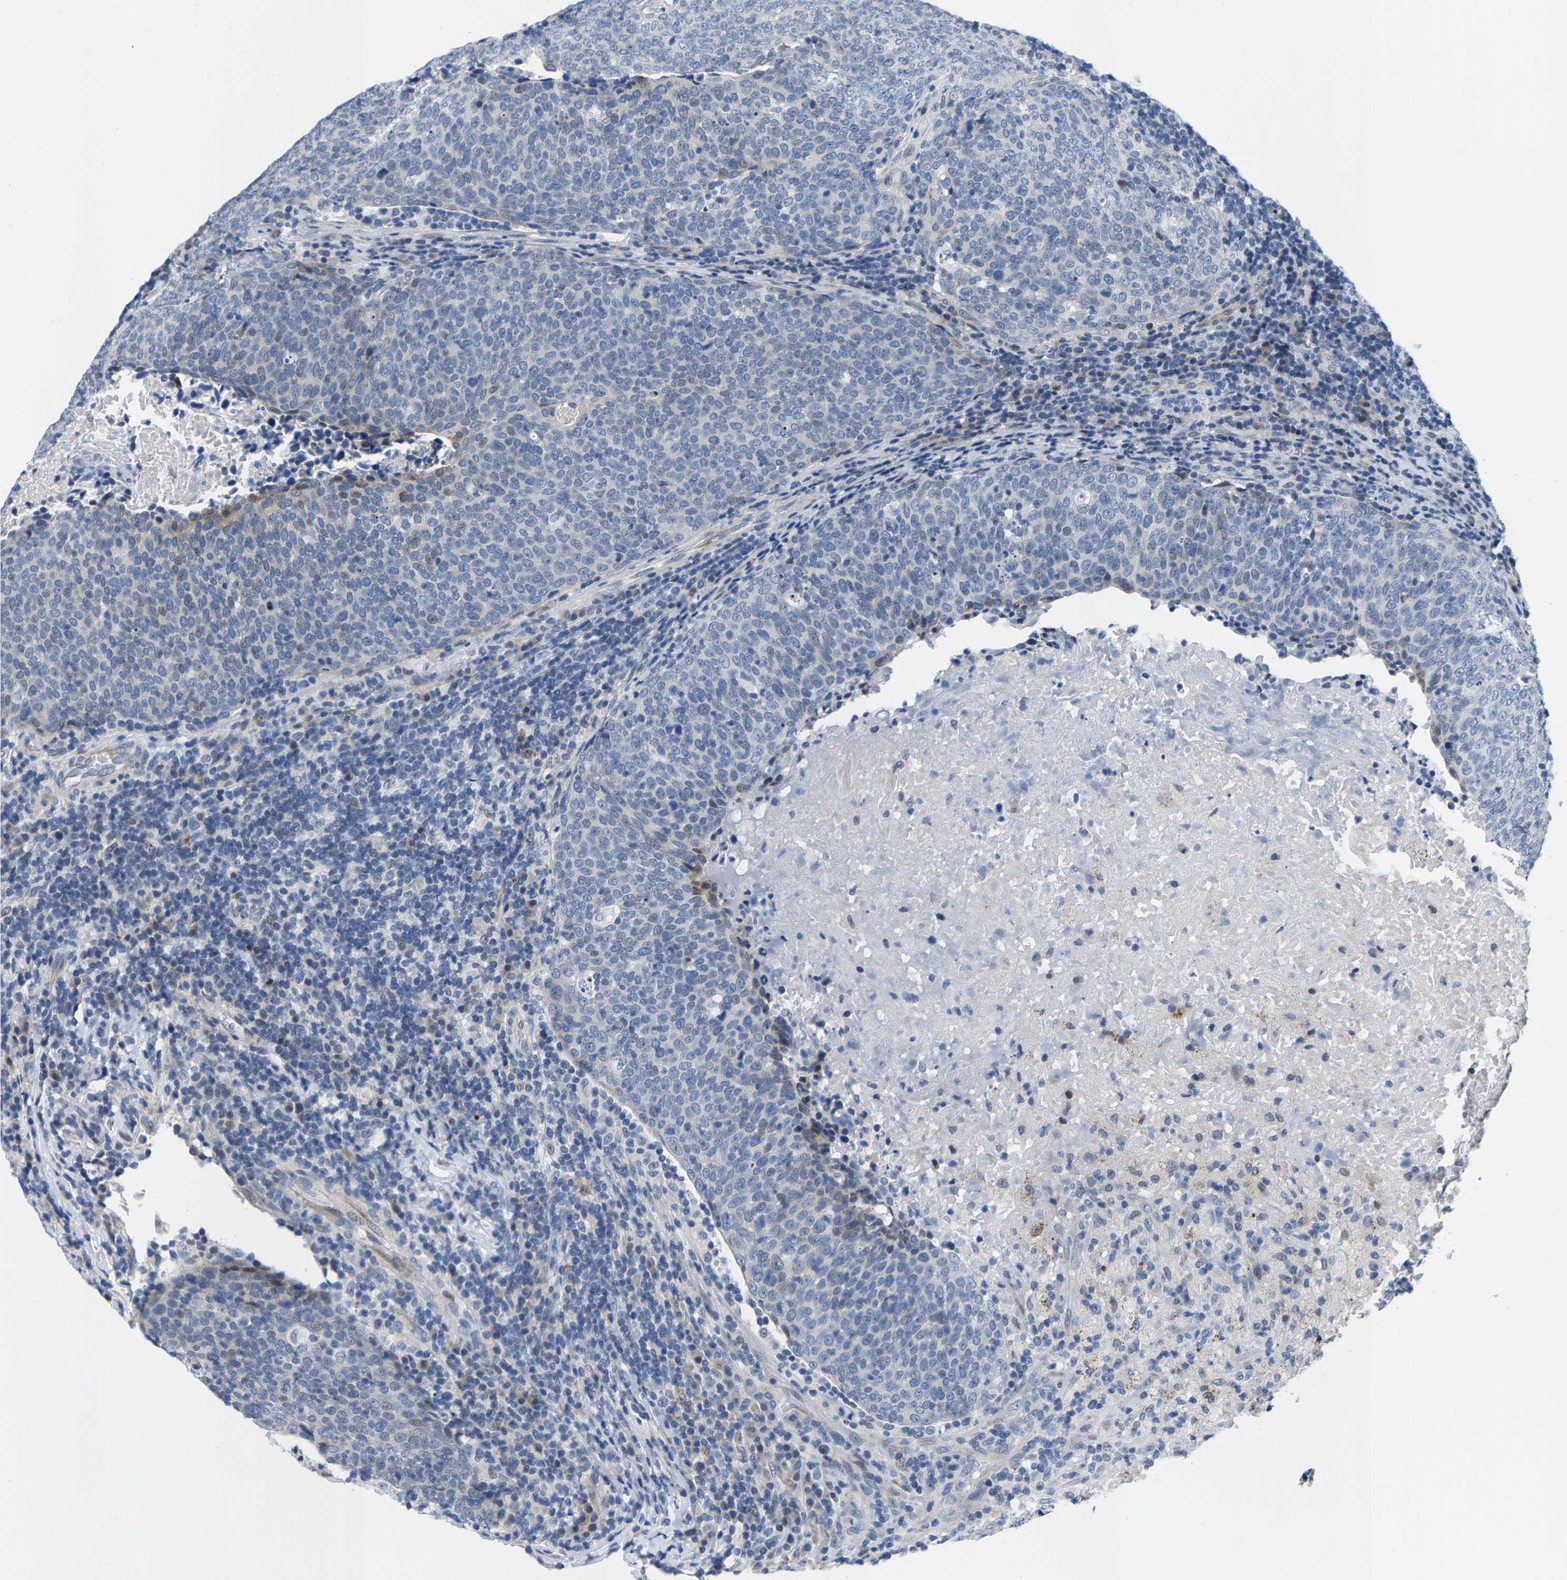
{"staining": {"intensity": "negative", "quantity": "none", "location": "none"}, "tissue": "head and neck cancer", "cell_type": "Tumor cells", "image_type": "cancer", "snomed": [{"axis": "morphology", "description": "Squamous cell carcinoma, NOS"}, {"axis": "morphology", "description": "Squamous cell carcinoma, metastatic, NOS"}, {"axis": "topography", "description": "Lymph node"}, {"axis": "topography", "description": "Head-Neck"}], "caption": "Immunohistochemistry of human head and neck cancer (squamous cell carcinoma) shows no positivity in tumor cells.", "gene": "KLHL1", "patient": {"sex": "male", "age": 62}}